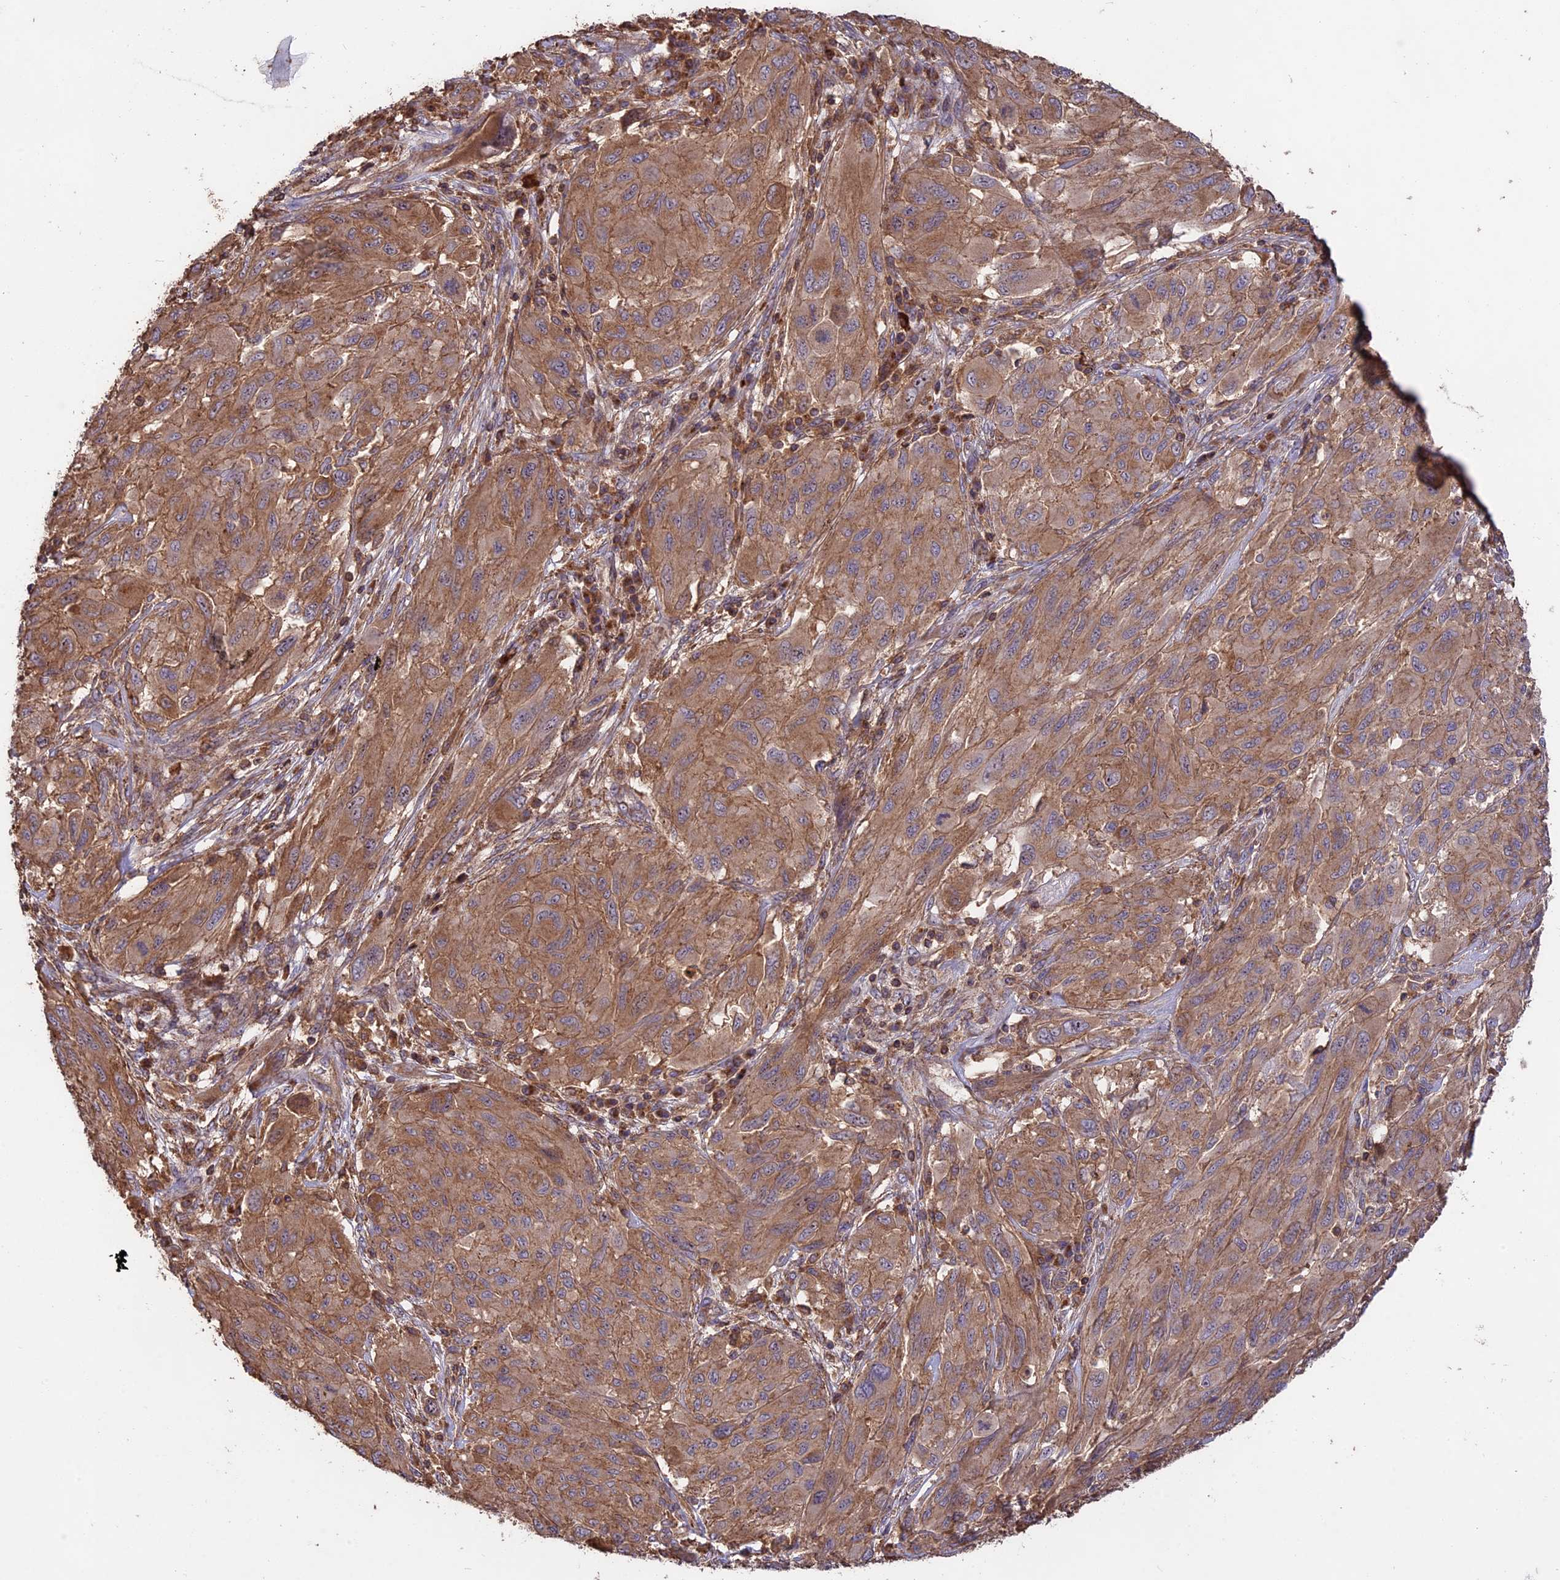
{"staining": {"intensity": "moderate", "quantity": ">75%", "location": "cytoplasmic/membranous"}, "tissue": "melanoma", "cell_type": "Tumor cells", "image_type": "cancer", "snomed": [{"axis": "morphology", "description": "Malignant melanoma, NOS"}, {"axis": "topography", "description": "Skin"}], "caption": "Tumor cells exhibit moderate cytoplasmic/membranous expression in about >75% of cells in melanoma.", "gene": "NUDT8", "patient": {"sex": "female", "age": 91}}